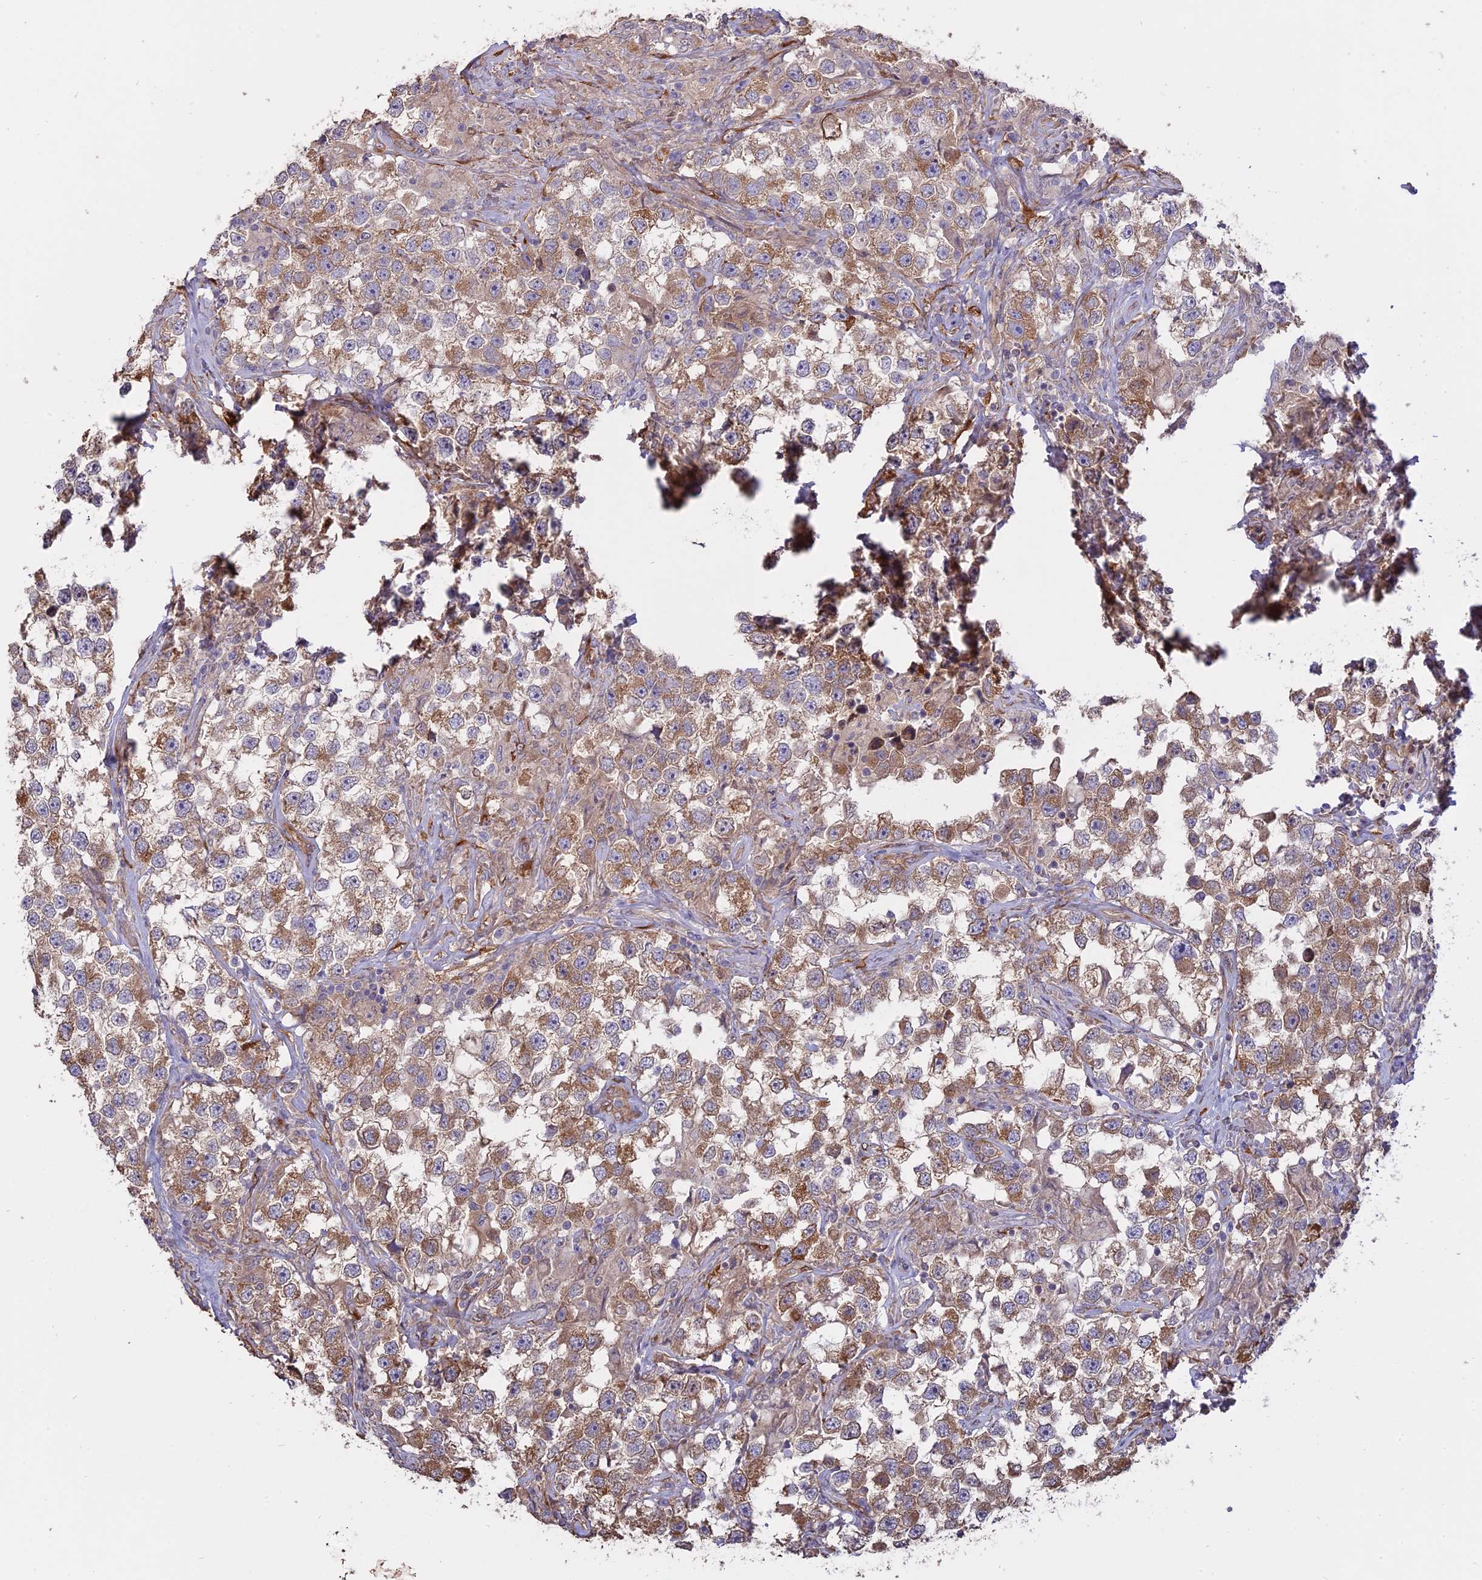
{"staining": {"intensity": "moderate", "quantity": ">75%", "location": "cytoplasmic/membranous"}, "tissue": "testis cancer", "cell_type": "Tumor cells", "image_type": "cancer", "snomed": [{"axis": "morphology", "description": "Seminoma, NOS"}, {"axis": "topography", "description": "Testis"}], "caption": "Testis cancer (seminoma) stained for a protein reveals moderate cytoplasmic/membranous positivity in tumor cells. (IHC, brightfield microscopy, high magnification).", "gene": "PPIC", "patient": {"sex": "male", "age": 46}}